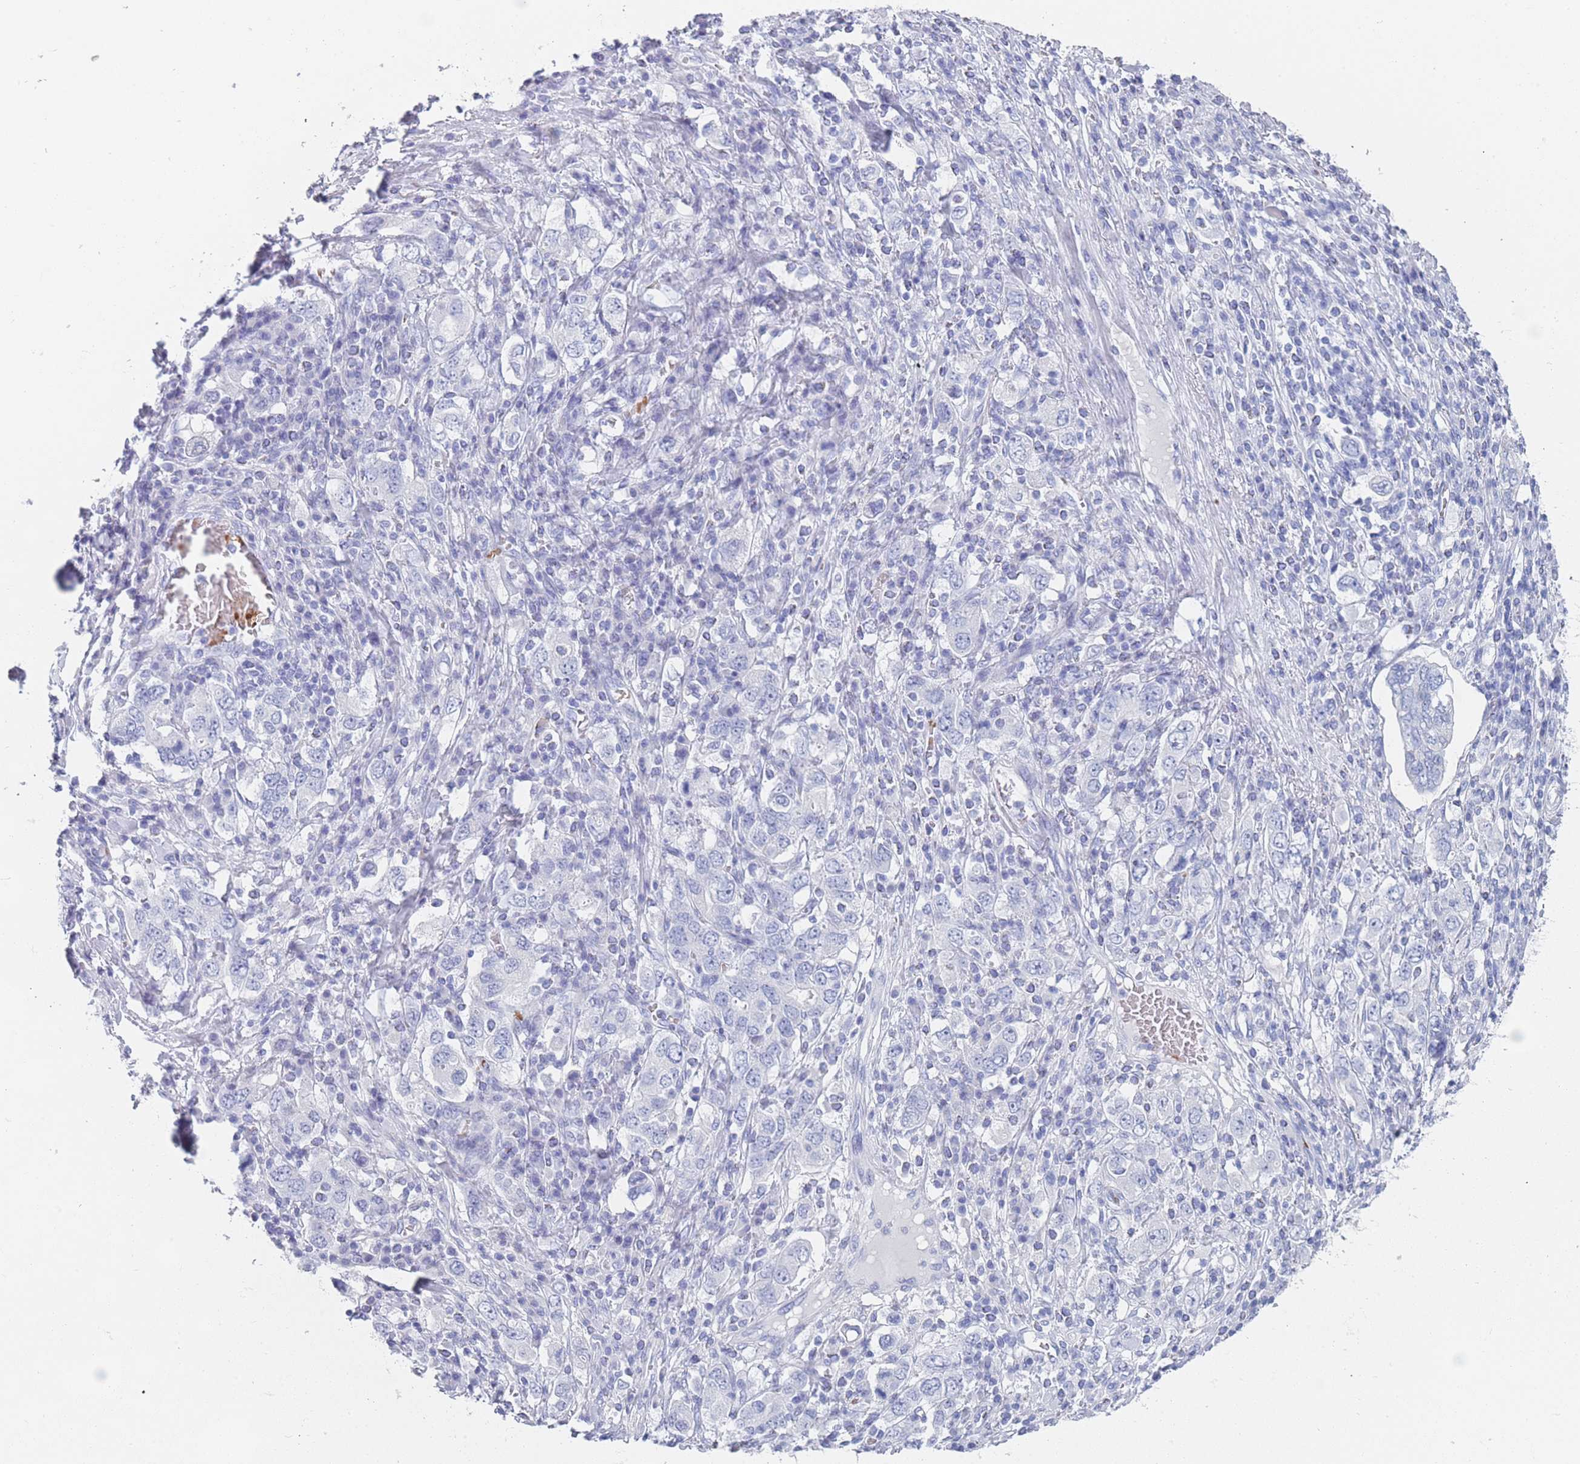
{"staining": {"intensity": "negative", "quantity": "none", "location": "none"}, "tissue": "stomach cancer", "cell_type": "Tumor cells", "image_type": "cancer", "snomed": [{"axis": "morphology", "description": "Adenocarcinoma, NOS"}, {"axis": "topography", "description": "Stomach, upper"}, {"axis": "topography", "description": "Stomach"}], "caption": "Protein analysis of stomach cancer displays no significant expression in tumor cells. (Stains: DAB immunohistochemistry with hematoxylin counter stain, Microscopy: brightfield microscopy at high magnification).", "gene": "OR5D16", "patient": {"sex": "male", "age": 62}}